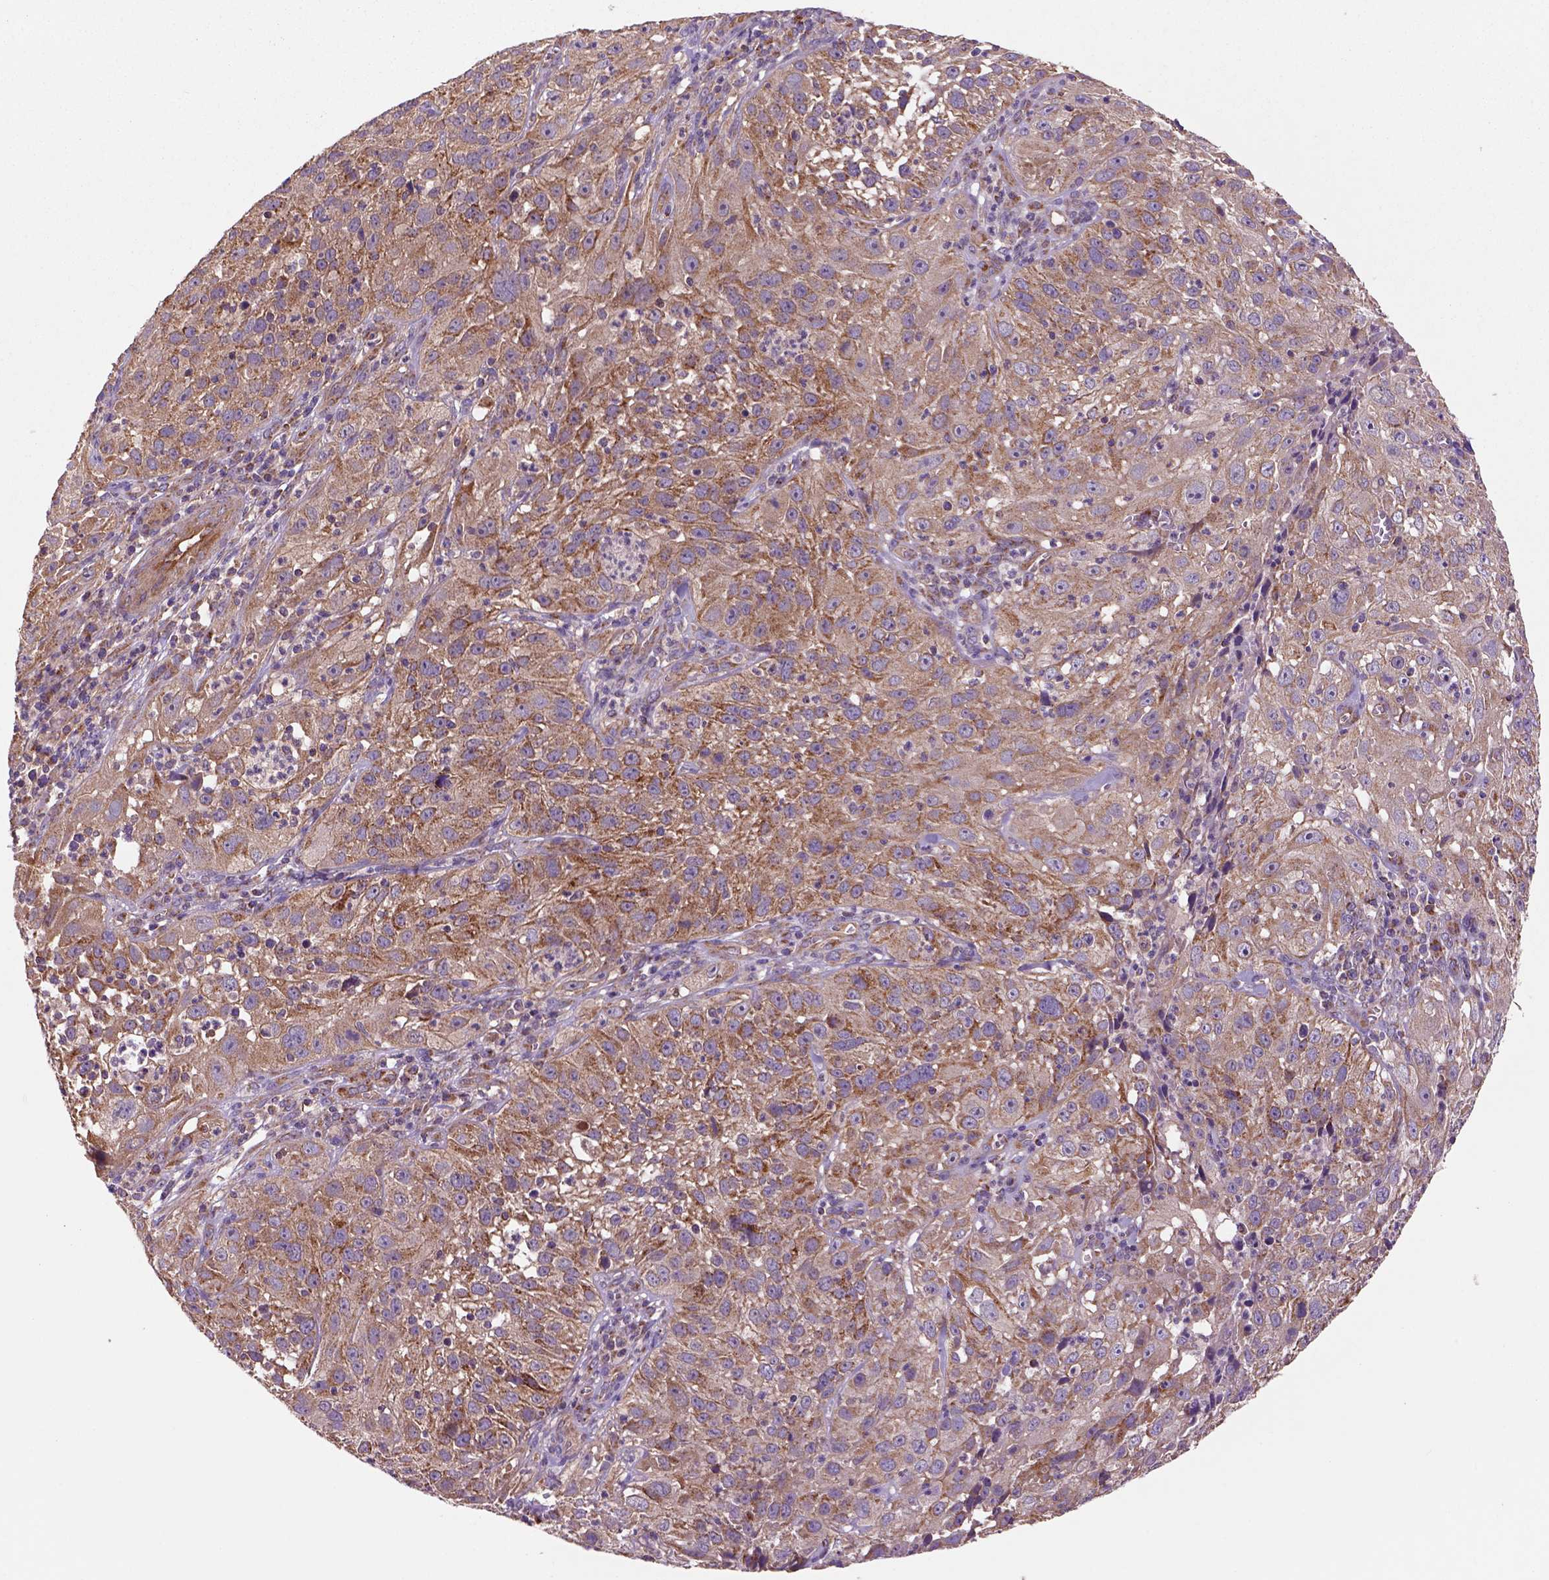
{"staining": {"intensity": "moderate", "quantity": "25%-75%", "location": "cytoplasmic/membranous"}, "tissue": "cervical cancer", "cell_type": "Tumor cells", "image_type": "cancer", "snomed": [{"axis": "morphology", "description": "Squamous cell carcinoma, NOS"}, {"axis": "topography", "description": "Cervix"}], "caption": "This image displays cervical cancer stained with immunohistochemistry (IHC) to label a protein in brown. The cytoplasmic/membranous of tumor cells show moderate positivity for the protein. Nuclei are counter-stained blue.", "gene": "WARS2", "patient": {"sex": "female", "age": 32}}